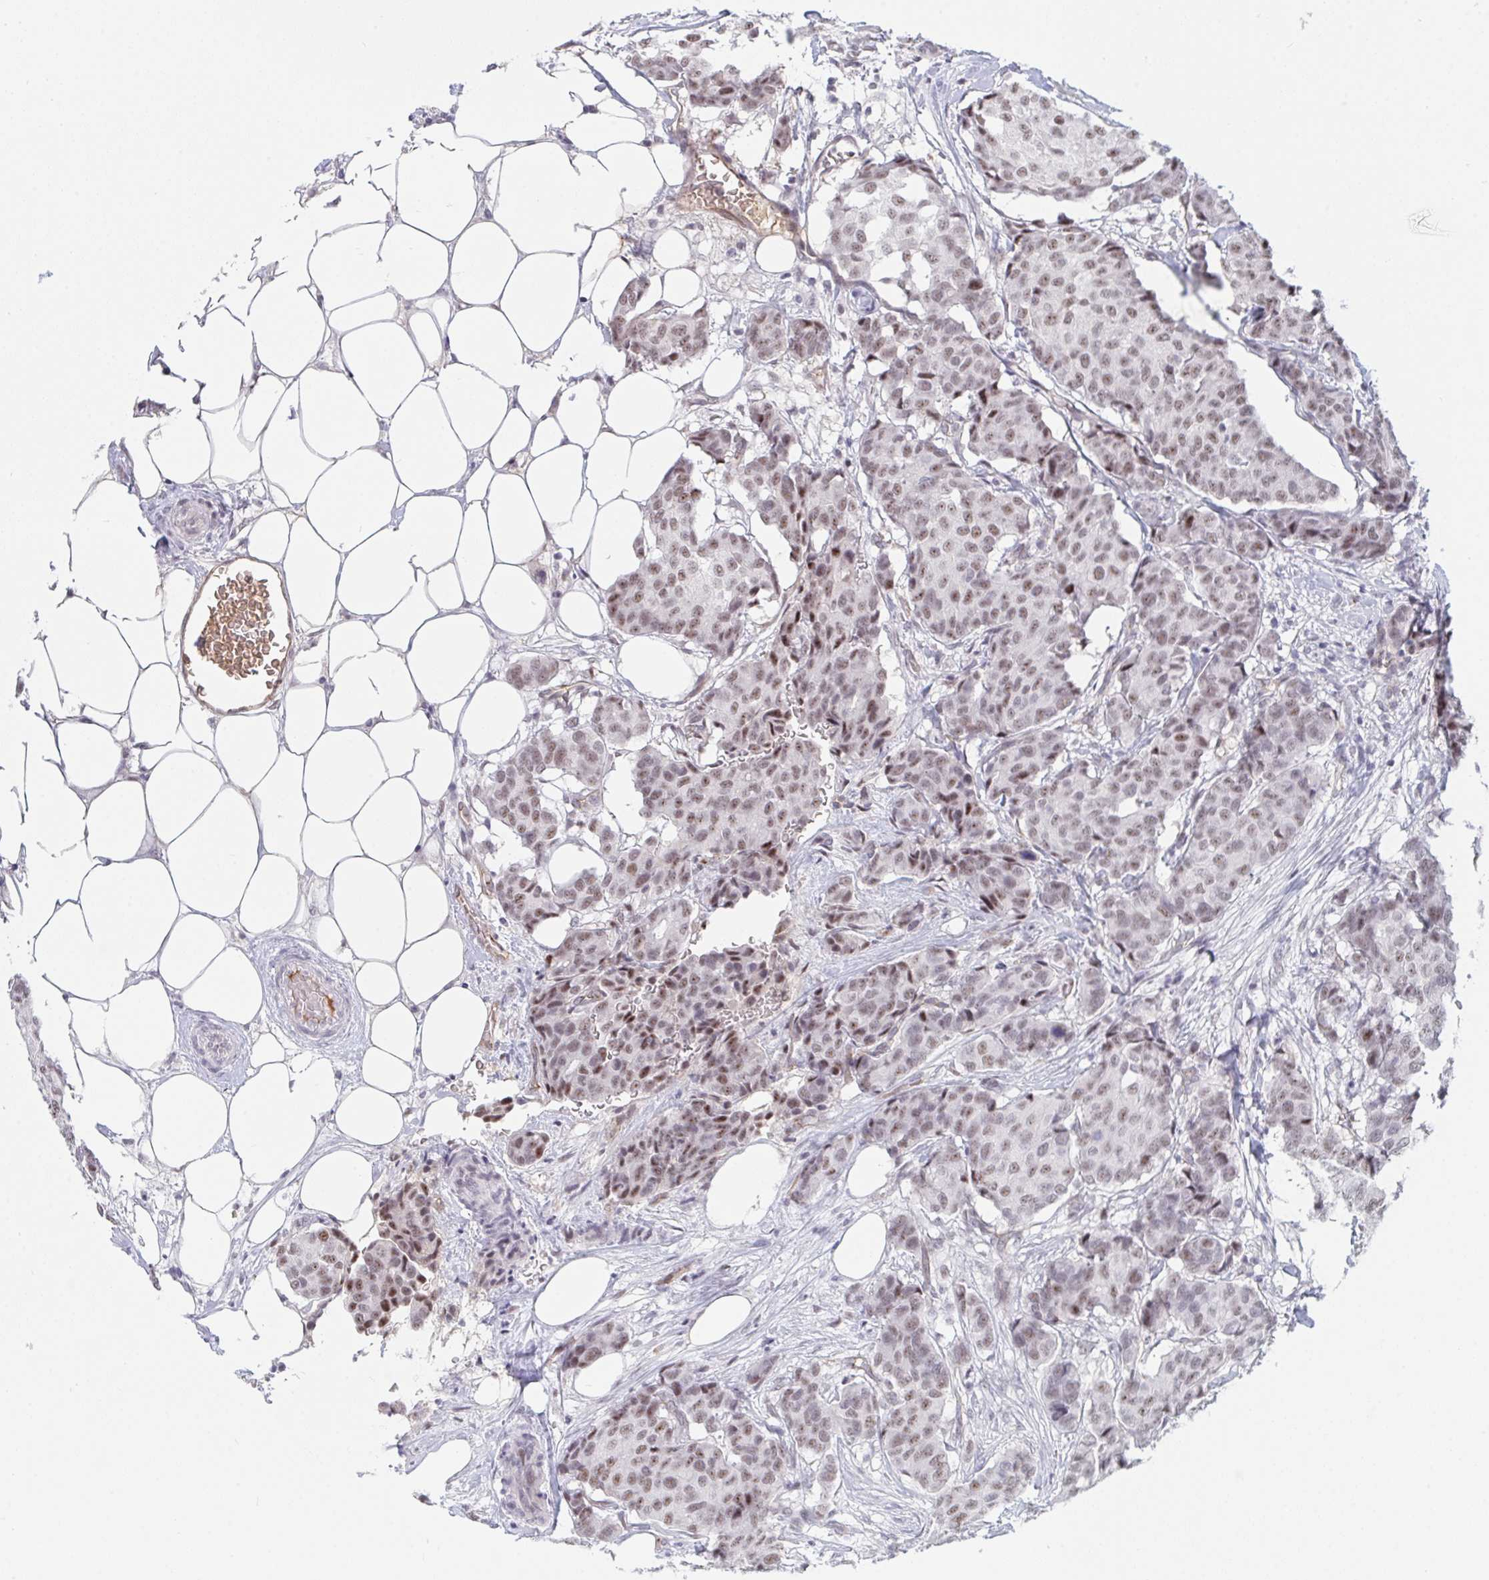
{"staining": {"intensity": "weak", "quantity": ">75%", "location": "nuclear"}, "tissue": "breast cancer", "cell_type": "Tumor cells", "image_type": "cancer", "snomed": [{"axis": "morphology", "description": "Duct carcinoma"}, {"axis": "topography", "description": "Breast"}], "caption": "IHC histopathology image of breast cancer stained for a protein (brown), which displays low levels of weak nuclear positivity in about >75% of tumor cells.", "gene": "DSCAML1", "patient": {"sex": "female", "age": 75}}